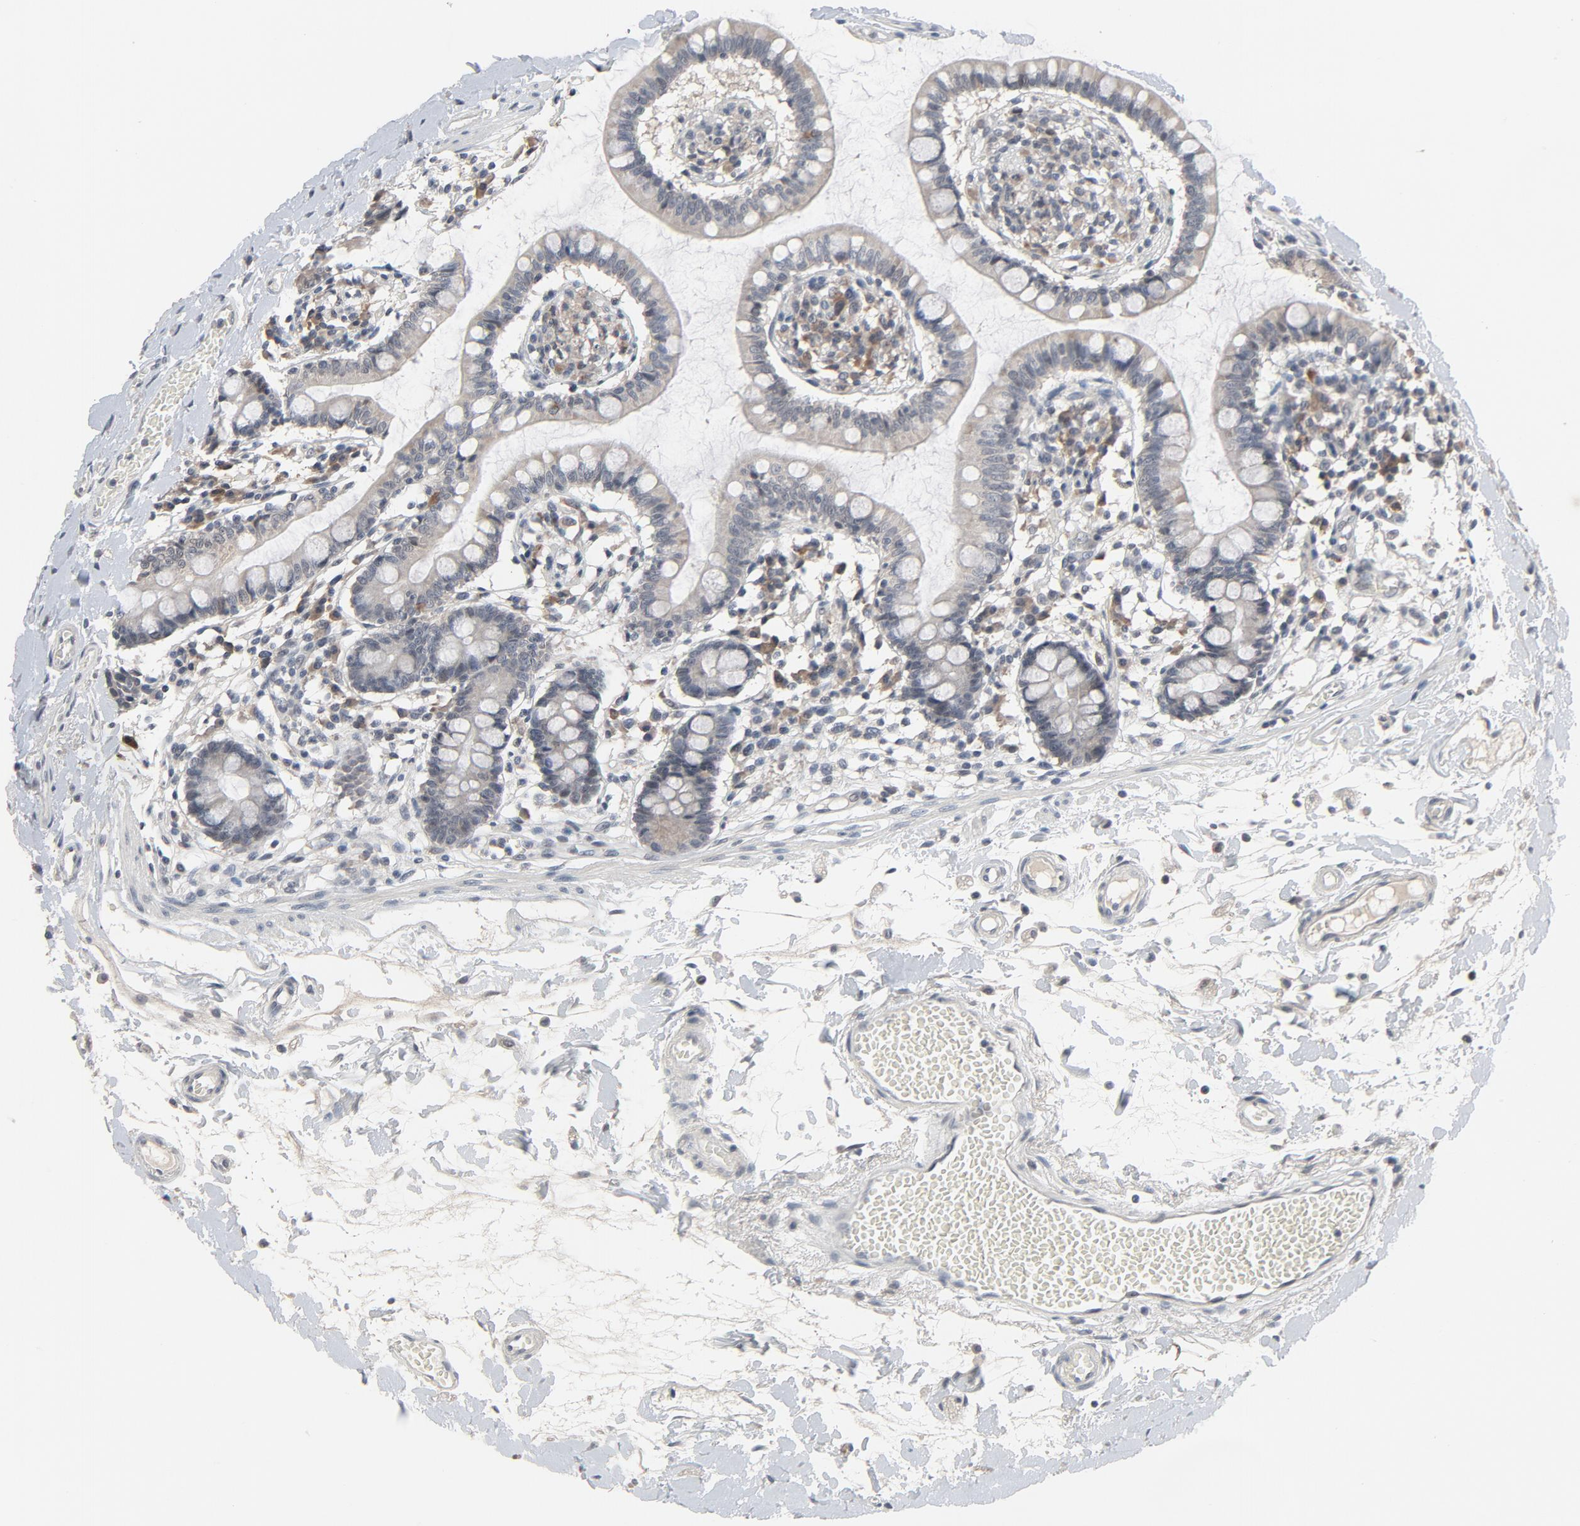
{"staining": {"intensity": "weak", "quantity": "<25%", "location": "cytoplasmic/membranous"}, "tissue": "small intestine", "cell_type": "Glandular cells", "image_type": "normal", "snomed": [{"axis": "morphology", "description": "Normal tissue, NOS"}, {"axis": "topography", "description": "Small intestine"}], "caption": "The immunohistochemistry (IHC) histopathology image has no significant positivity in glandular cells of small intestine.", "gene": "MT3", "patient": {"sex": "female", "age": 61}}